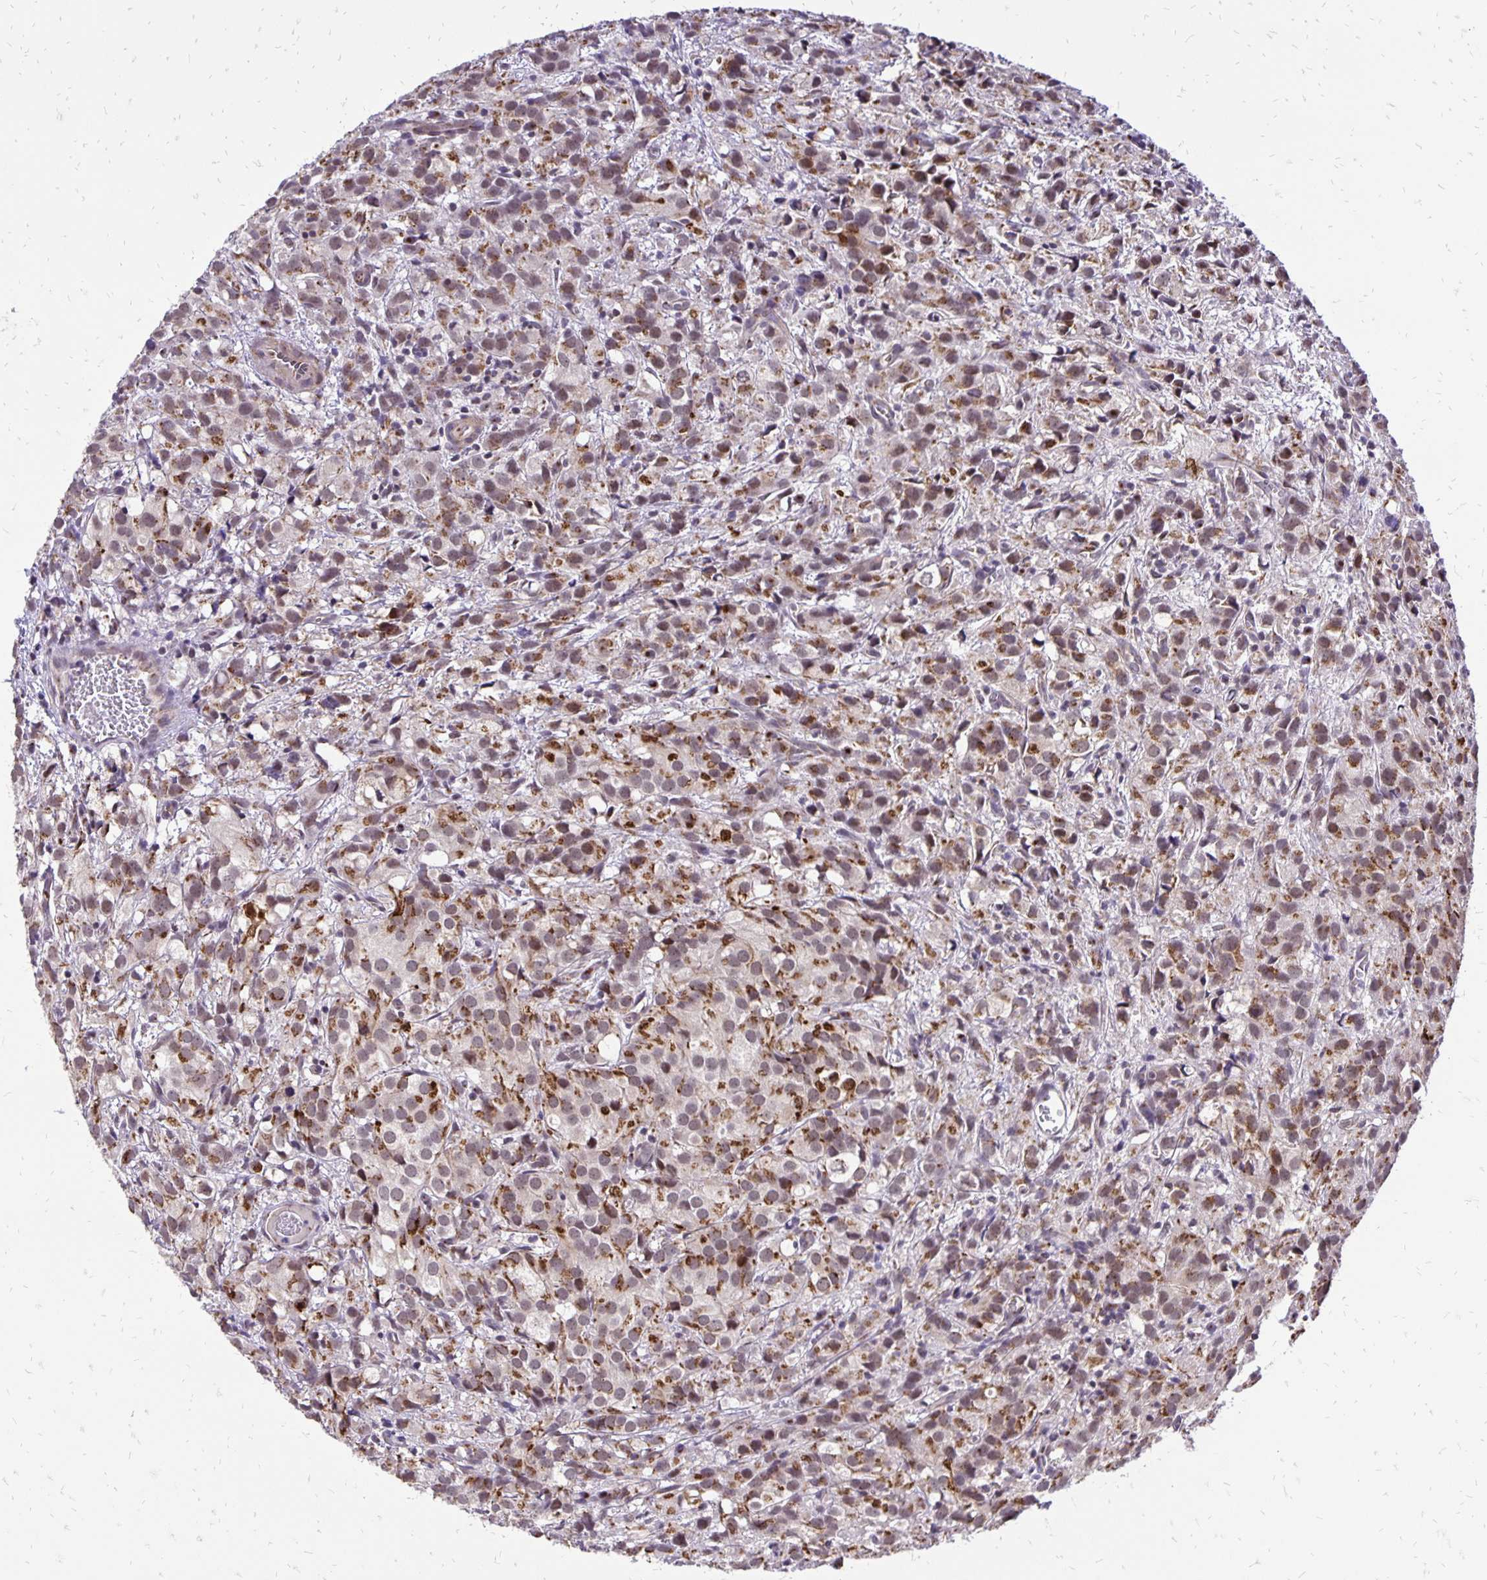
{"staining": {"intensity": "moderate", "quantity": "25%-75%", "location": "cytoplasmic/membranous"}, "tissue": "prostate cancer", "cell_type": "Tumor cells", "image_type": "cancer", "snomed": [{"axis": "morphology", "description": "Adenocarcinoma, High grade"}, {"axis": "topography", "description": "Prostate"}], "caption": "About 25%-75% of tumor cells in human prostate cancer (high-grade adenocarcinoma) reveal moderate cytoplasmic/membranous protein staining as visualized by brown immunohistochemical staining.", "gene": "GOLGA5", "patient": {"sex": "male", "age": 86}}